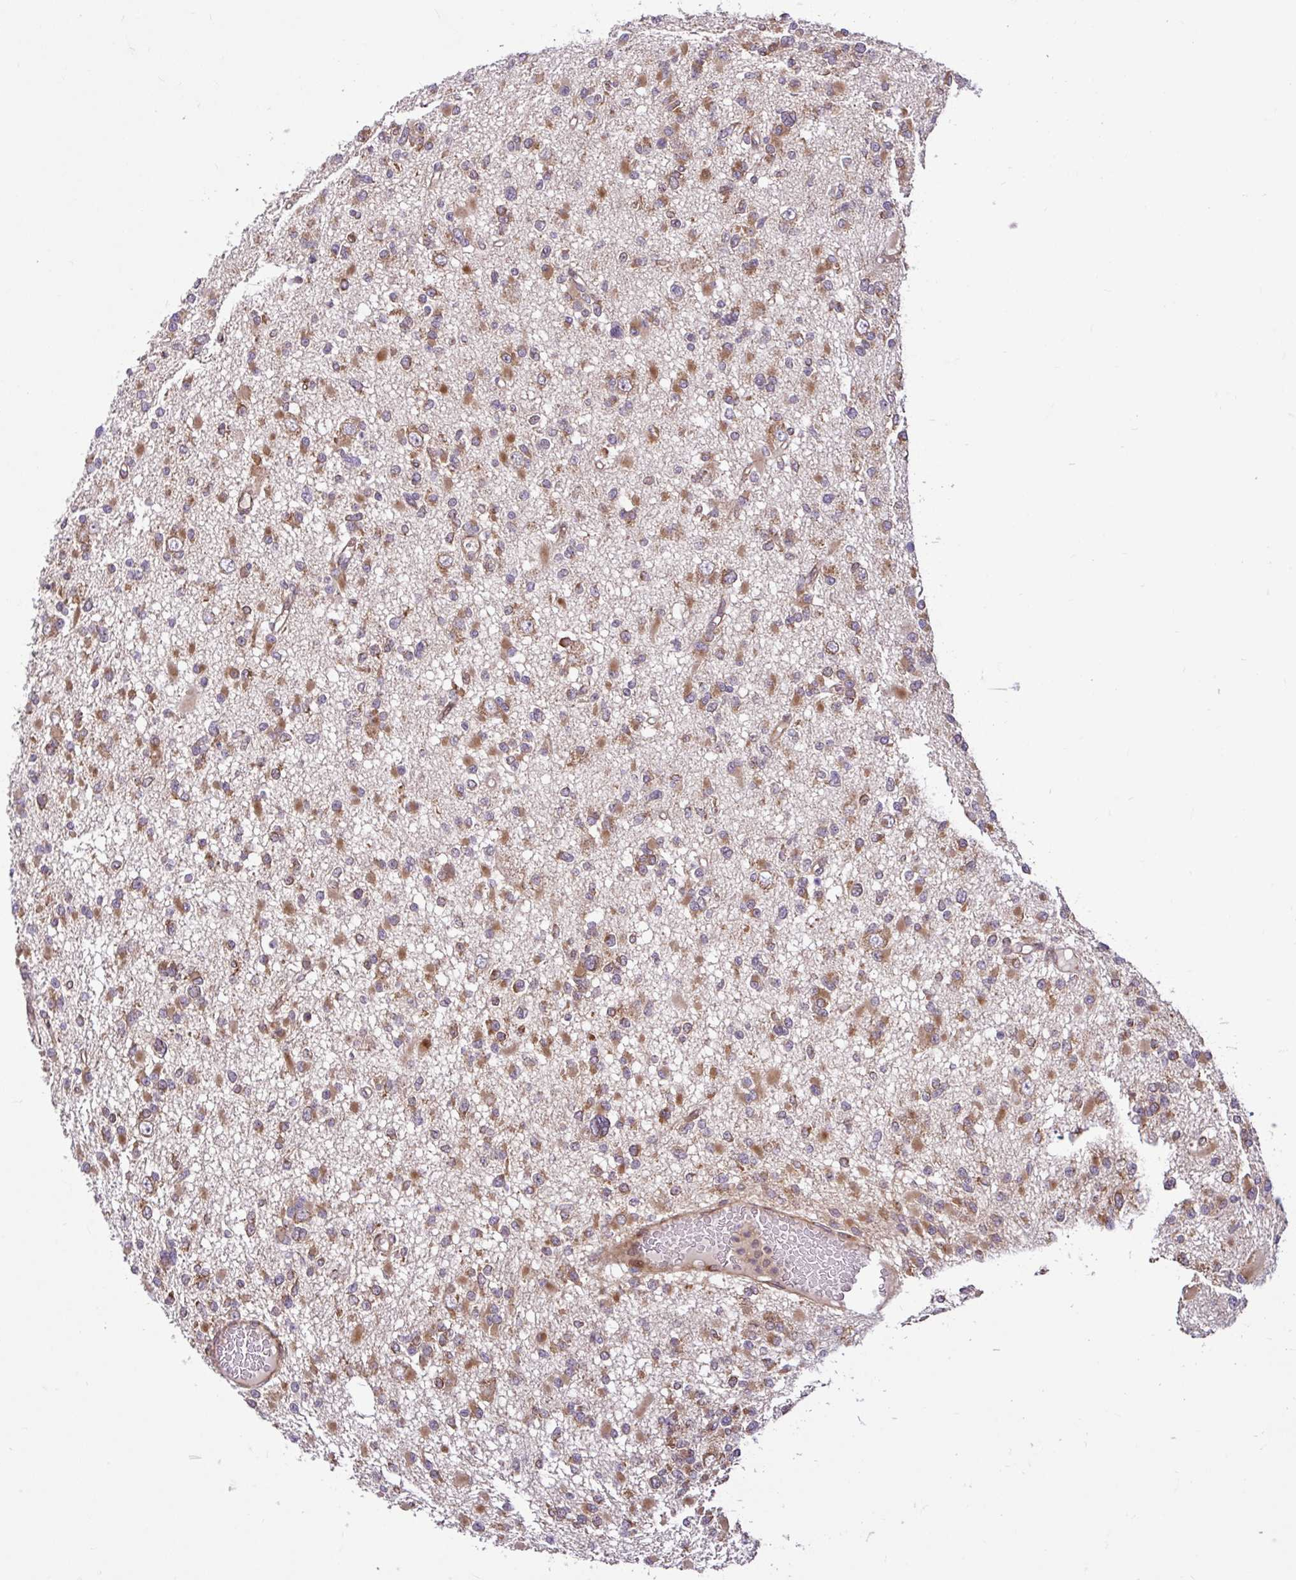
{"staining": {"intensity": "moderate", "quantity": ">75%", "location": "cytoplasmic/membranous"}, "tissue": "glioma", "cell_type": "Tumor cells", "image_type": "cancer", "snomed": [{"axis": "morphology", "description": "Glioma, malignant, Low grade"}, {"axis": "topography", "description": "Brain"}], "caption": "Protein expression by immunohistochemistry shows moderate cytoplasmic/membranous staining in approximately >75% of tumor cells in low-grade glioma (malignant). The protein of interest is stained brown, and the nuclei are stained in blue (DAB IHC with brightfield microscopy, high magnification).", "gene": "NTPCR", "patient": {"sex": "female", "age": 22}}